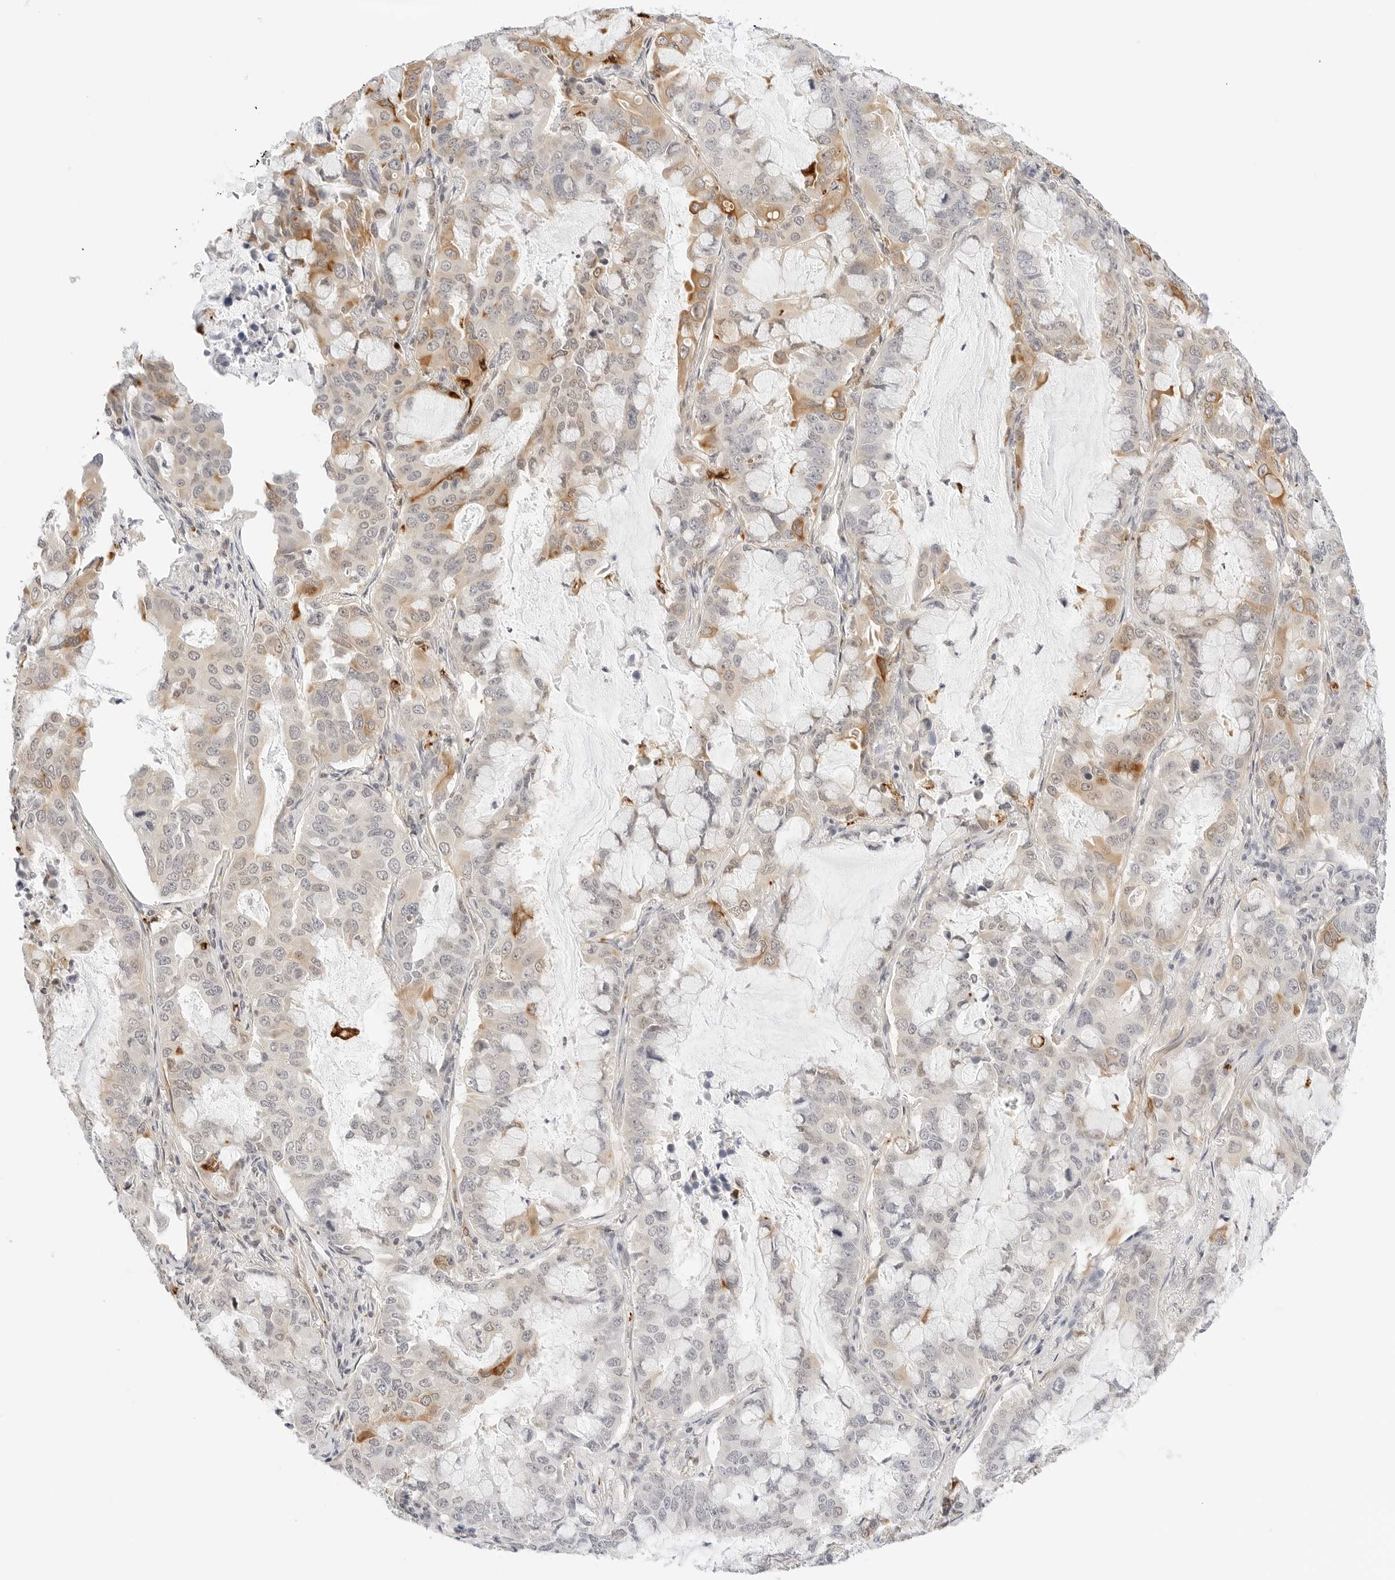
{"staining": {"intensity": "moderate", "quantity": "<25%", "location": "cytoplasmic/membranous"}, "tissue": "lung cancer", "cell_type": "Tumor cells", "image_type": "cancer", "snomed": [{"axis": "morphology", "description": "Adenocarcinoma, NOS"}, {"axis": "topography", "description": "Lung"}], "caption": "A brown stain labels moderate cytoplasmic/membranous expression of a protein in human adenocarcinoma (lung) tumor cells.", "gene": "TEKT2", "patient": {"sex": "male", "age": 64}}